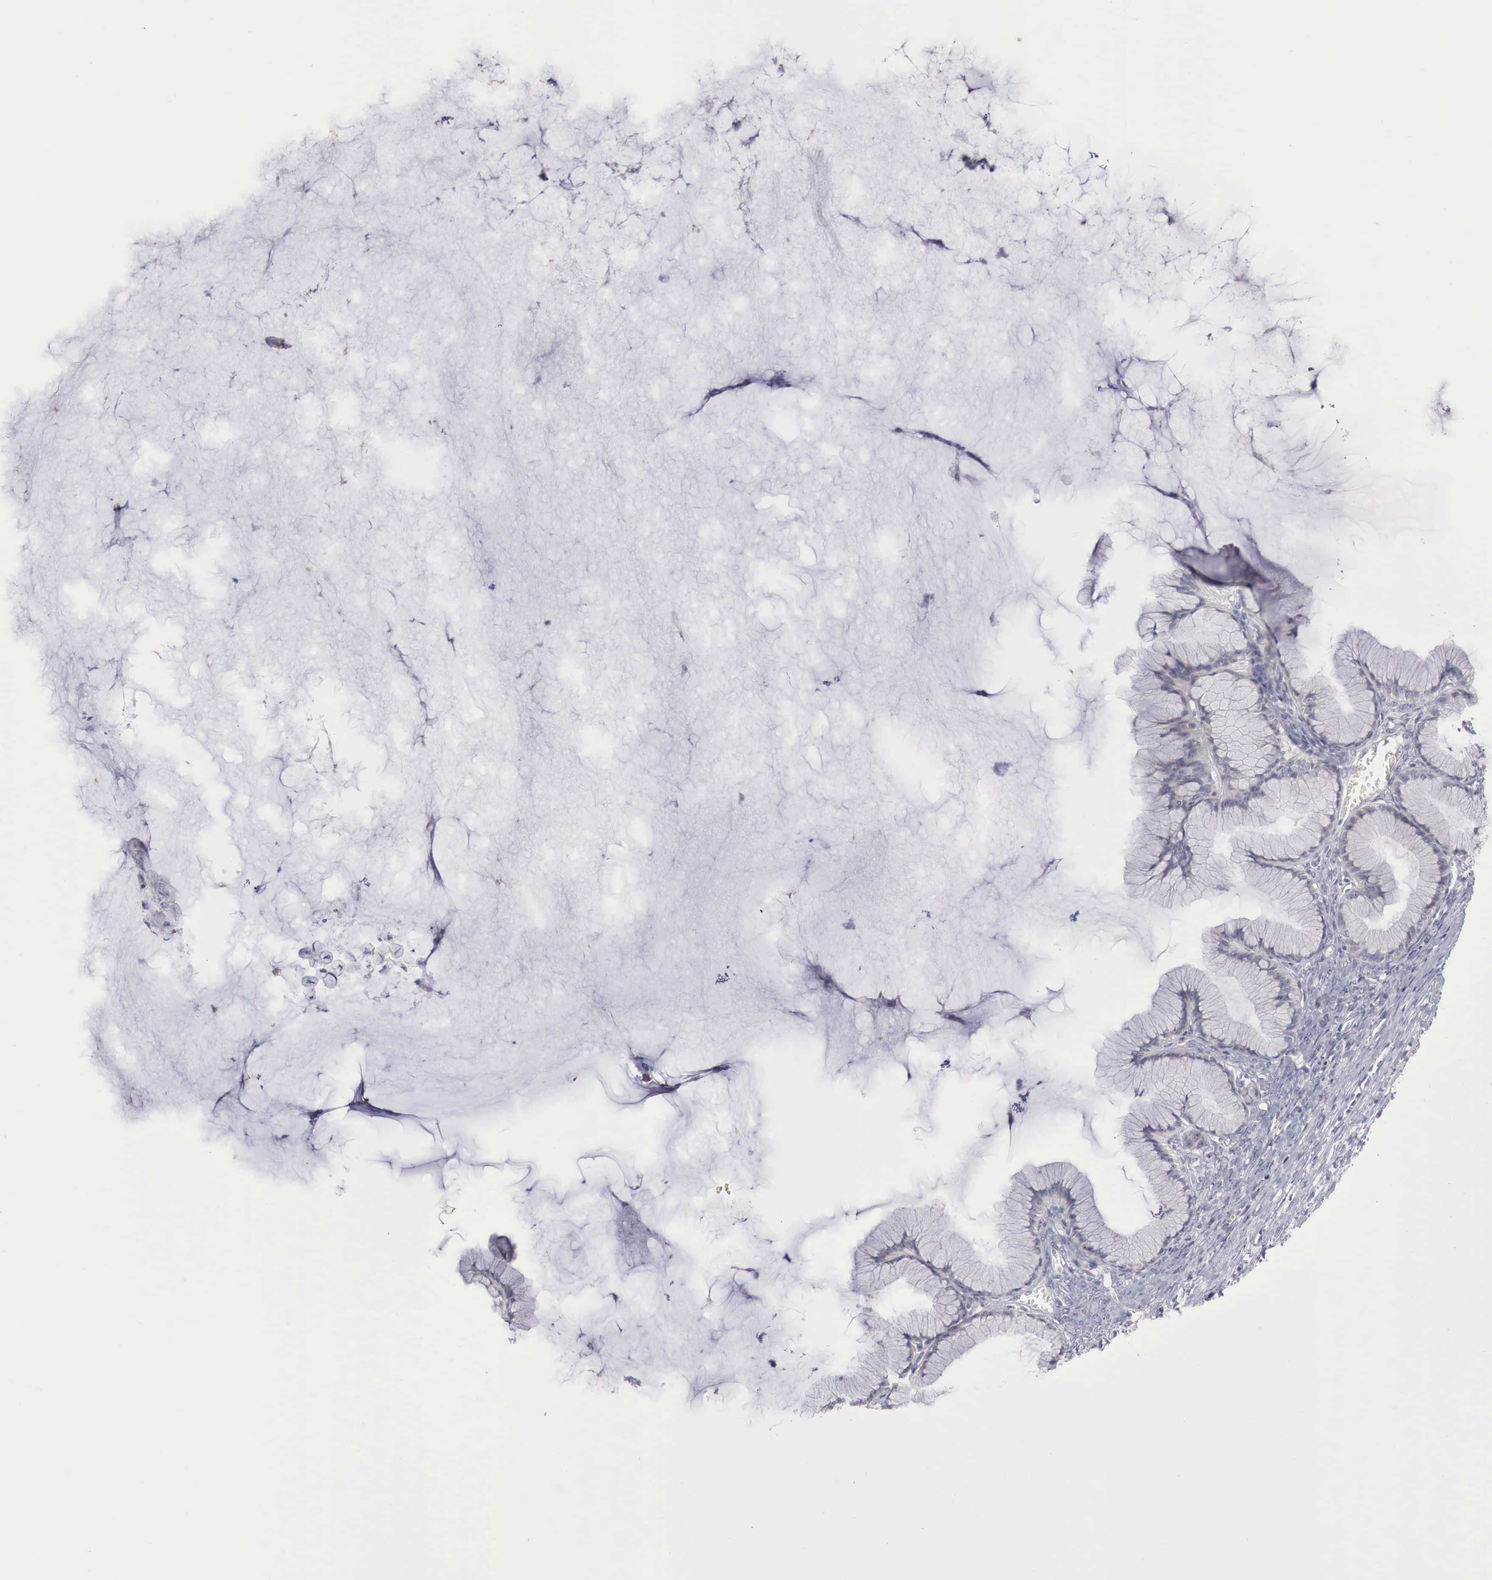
{"staining": {"intensity": "negative", "quantity": "none", "location": "none"}, "tissue": "ovarian cancer", "cell_type": "Tumor cells", "image_type": "cancer", "snomed": [{"axis": "morphology", "description": "Cystadenocarcinoma, mucinous, NOS"}, {"axis": "topography", "description": "Ovary"}], "caption": "A photomicrograph of mucinous cystadenocarcinoma (ovarian) stained for a protein exhibits no brown staining in tumor cells. (DAB IHC visualized using brightfield microscopy, high magnification).", "gene": "GATA1", "patient": {"sex": "female", "age": 41}}